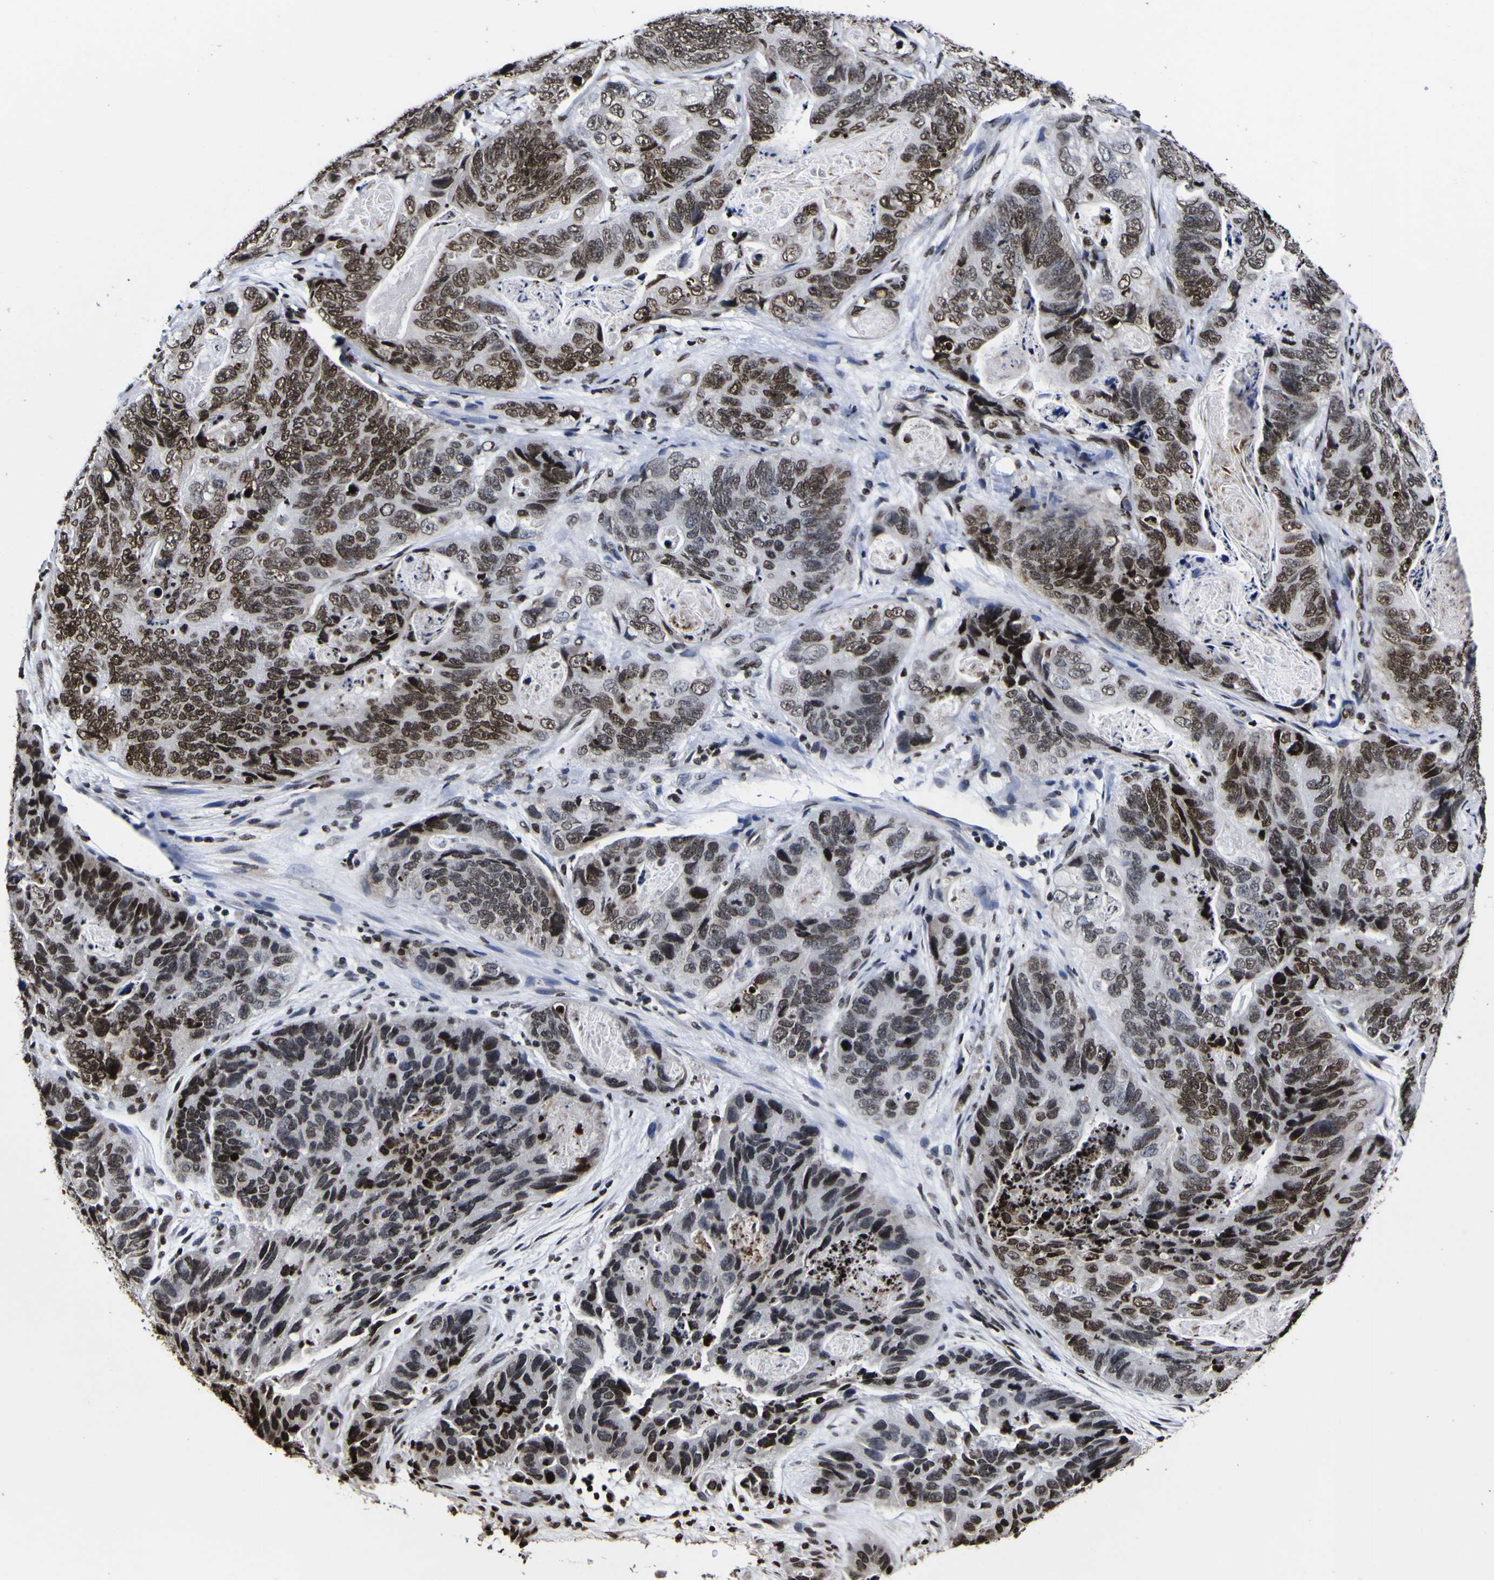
{"staining": {"intensity": "strong", "quantity": "25%-75%", "location": "nuclear"}, "tissue": "stomach cancer", "cell_type": "Tumor cells", "image_type": "cancer", "snomed": [{"axis": "morphology", "description": "Adenocarcinoma, NOS"}, {"axis": "topography", "description": "Stomach"}], "caption": "A brown stain labels strong nuclear staining of a protein in stomach cancer (adenocarcinoma) tumor cells.", "gene": "PIAS1", "patient": {"sex": "female", "age": 89}}